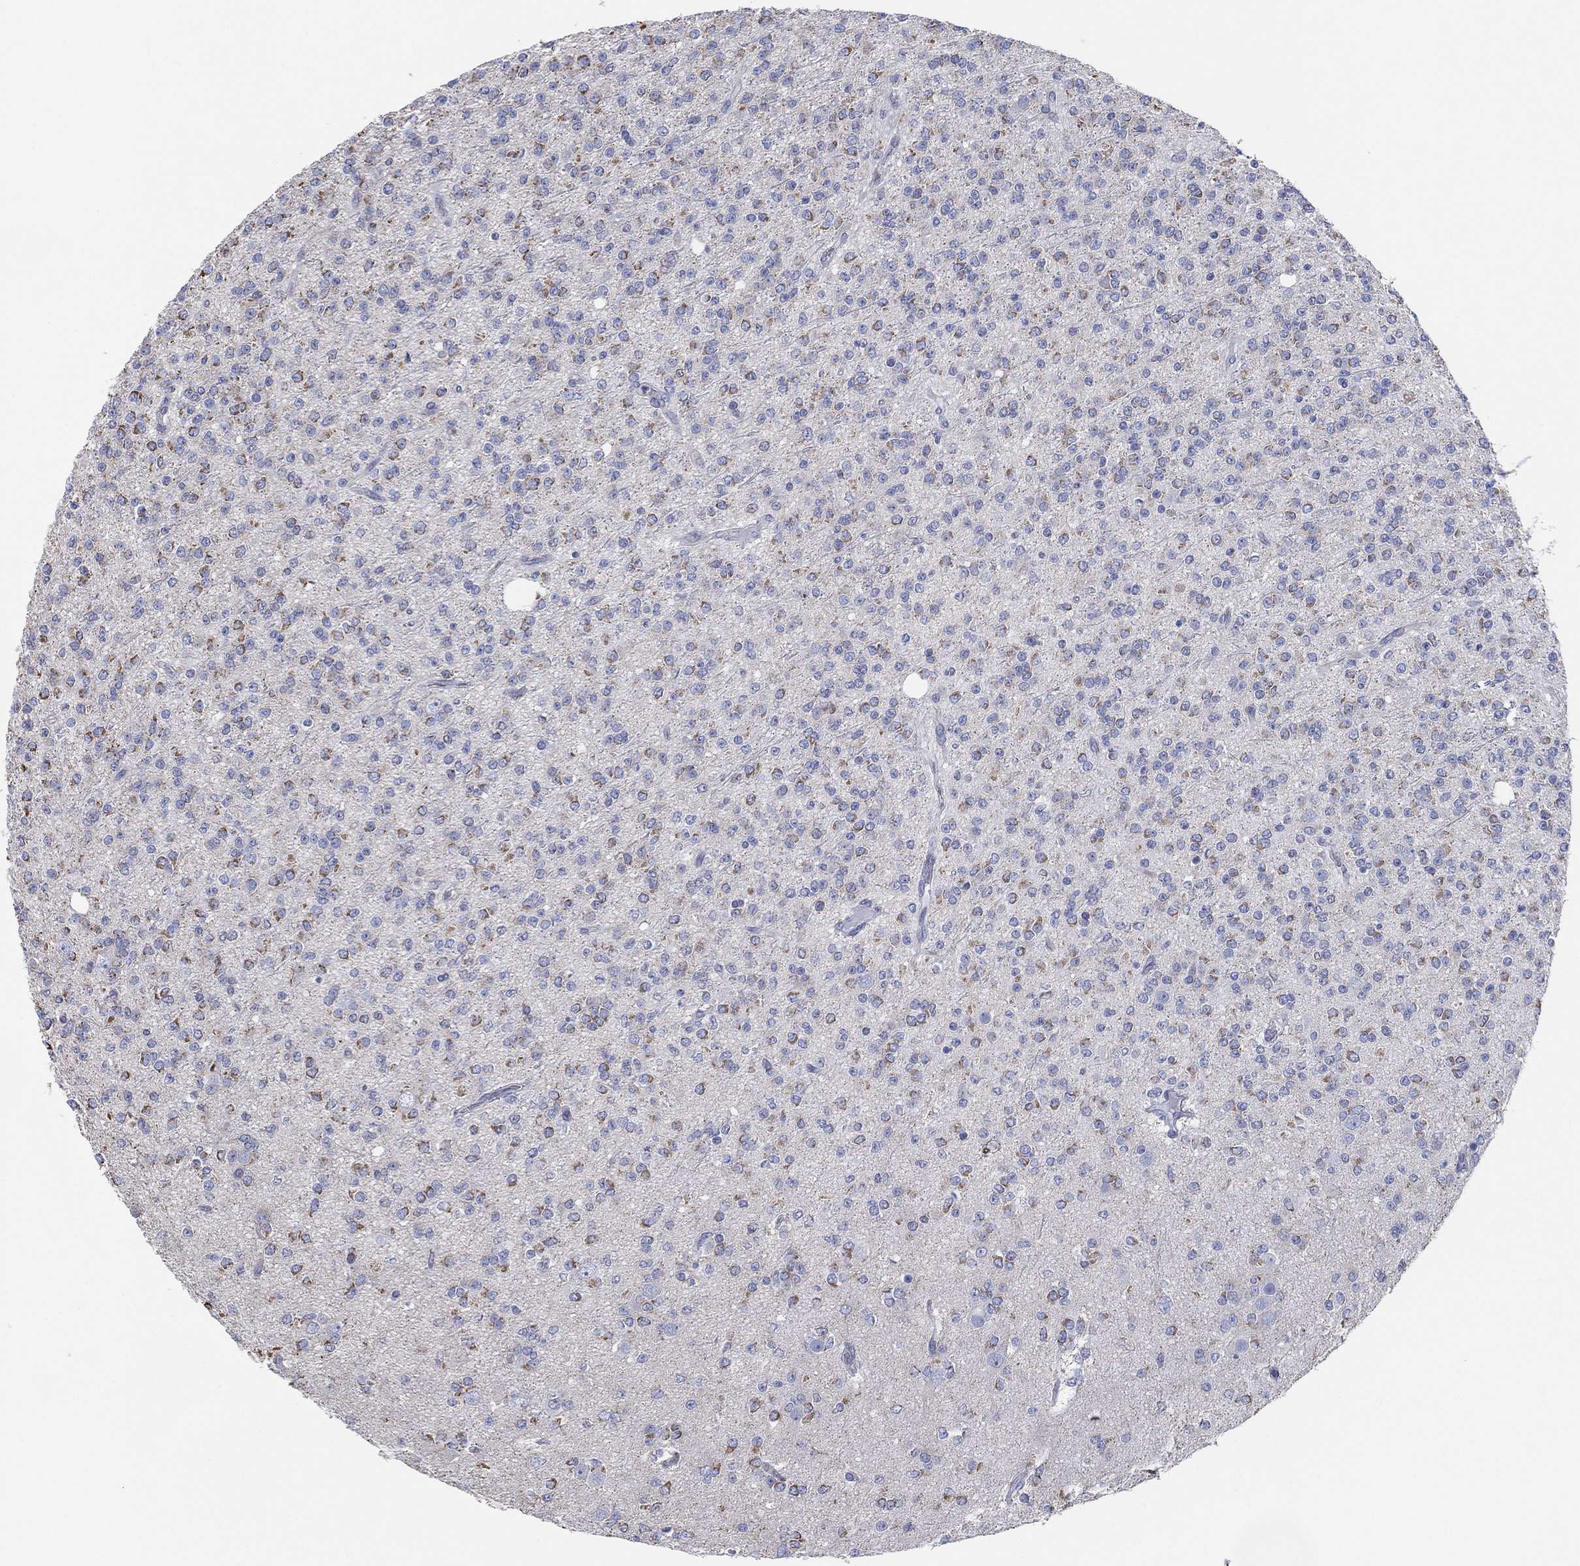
{"staining": {"intensity": "weak", "quantity": "25%-75%", "location": "cytoplasmic/membranous"}, "tissue": "glioma", "cell_type": "Tumor cells", "image_type": "cancer", "snomed": [{"axis": "morphology", "description": "Glioma, malignant, Low grade"}, {"axis": "topography", "description": "Brain"}], "caption": "DAB immunohistochemical staining of glioma demonstrates weak cytoplasmic/membranous protein expression in approximately 25%-75% of tumor cells.", "gene": "CFTR", "patient": {"sex": "male", "age": 27}}